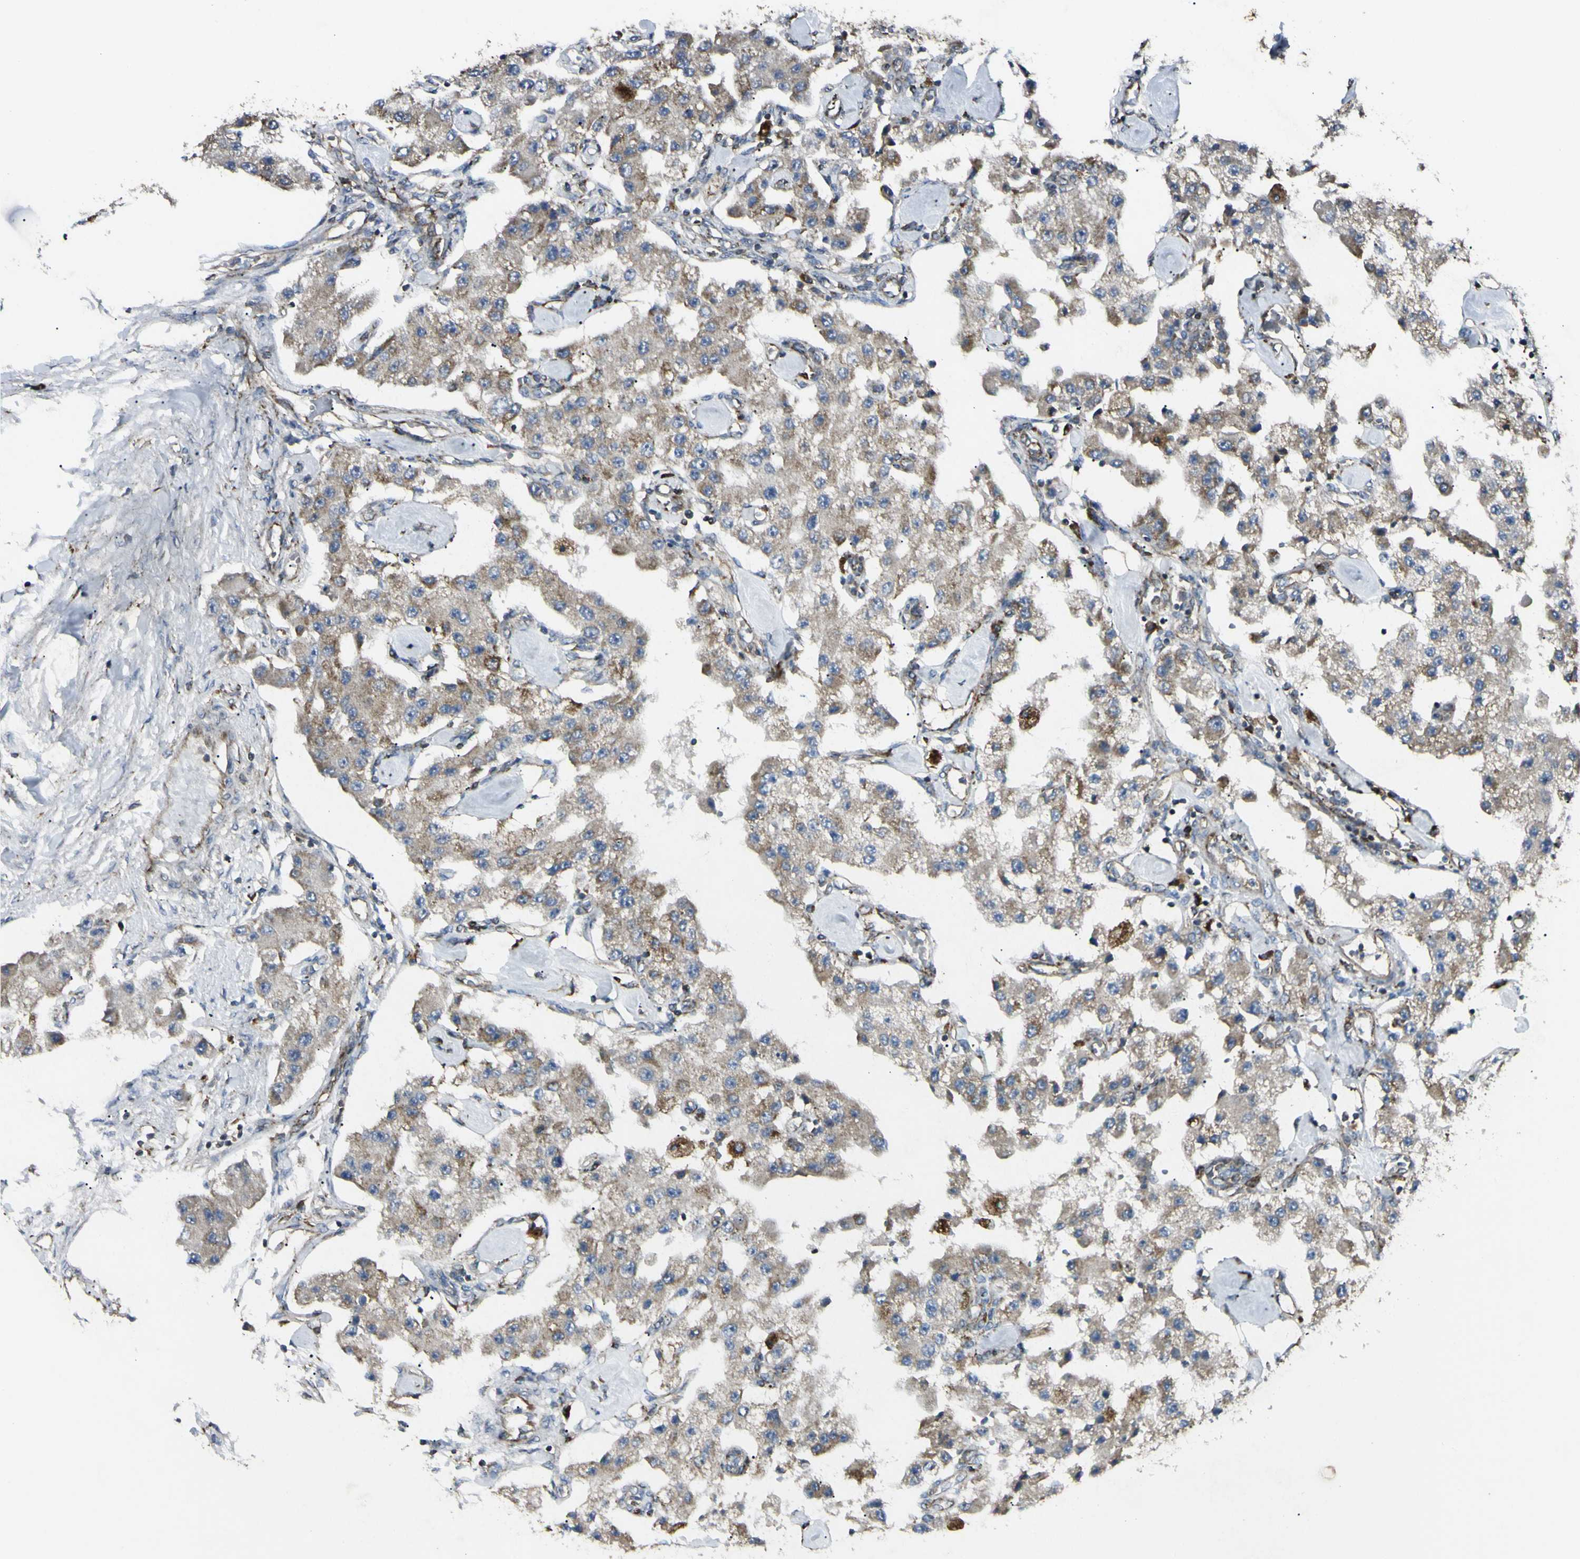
{"staining": {"intensity": "weak", "quantity": ">75%", "location": "cytoplasmic/membranous"}, "tissue": "carcinoid", "cell_type": "Tumor cells", "image_type": "cancer", "snomed": [{"axis": "morphology", "description": "Carcinoid, malignant, NOS"}, {"axis": "topography", "description": "Pancreas"}], "caption": "Carcinoid (malignant) stained with a brown dye demonstrates weak cytoplasmic/membranous positive positivity in about >75% of tumor cells.", "gene": "CYB5R1", "patient": {"sex": "male", "age": 41}}